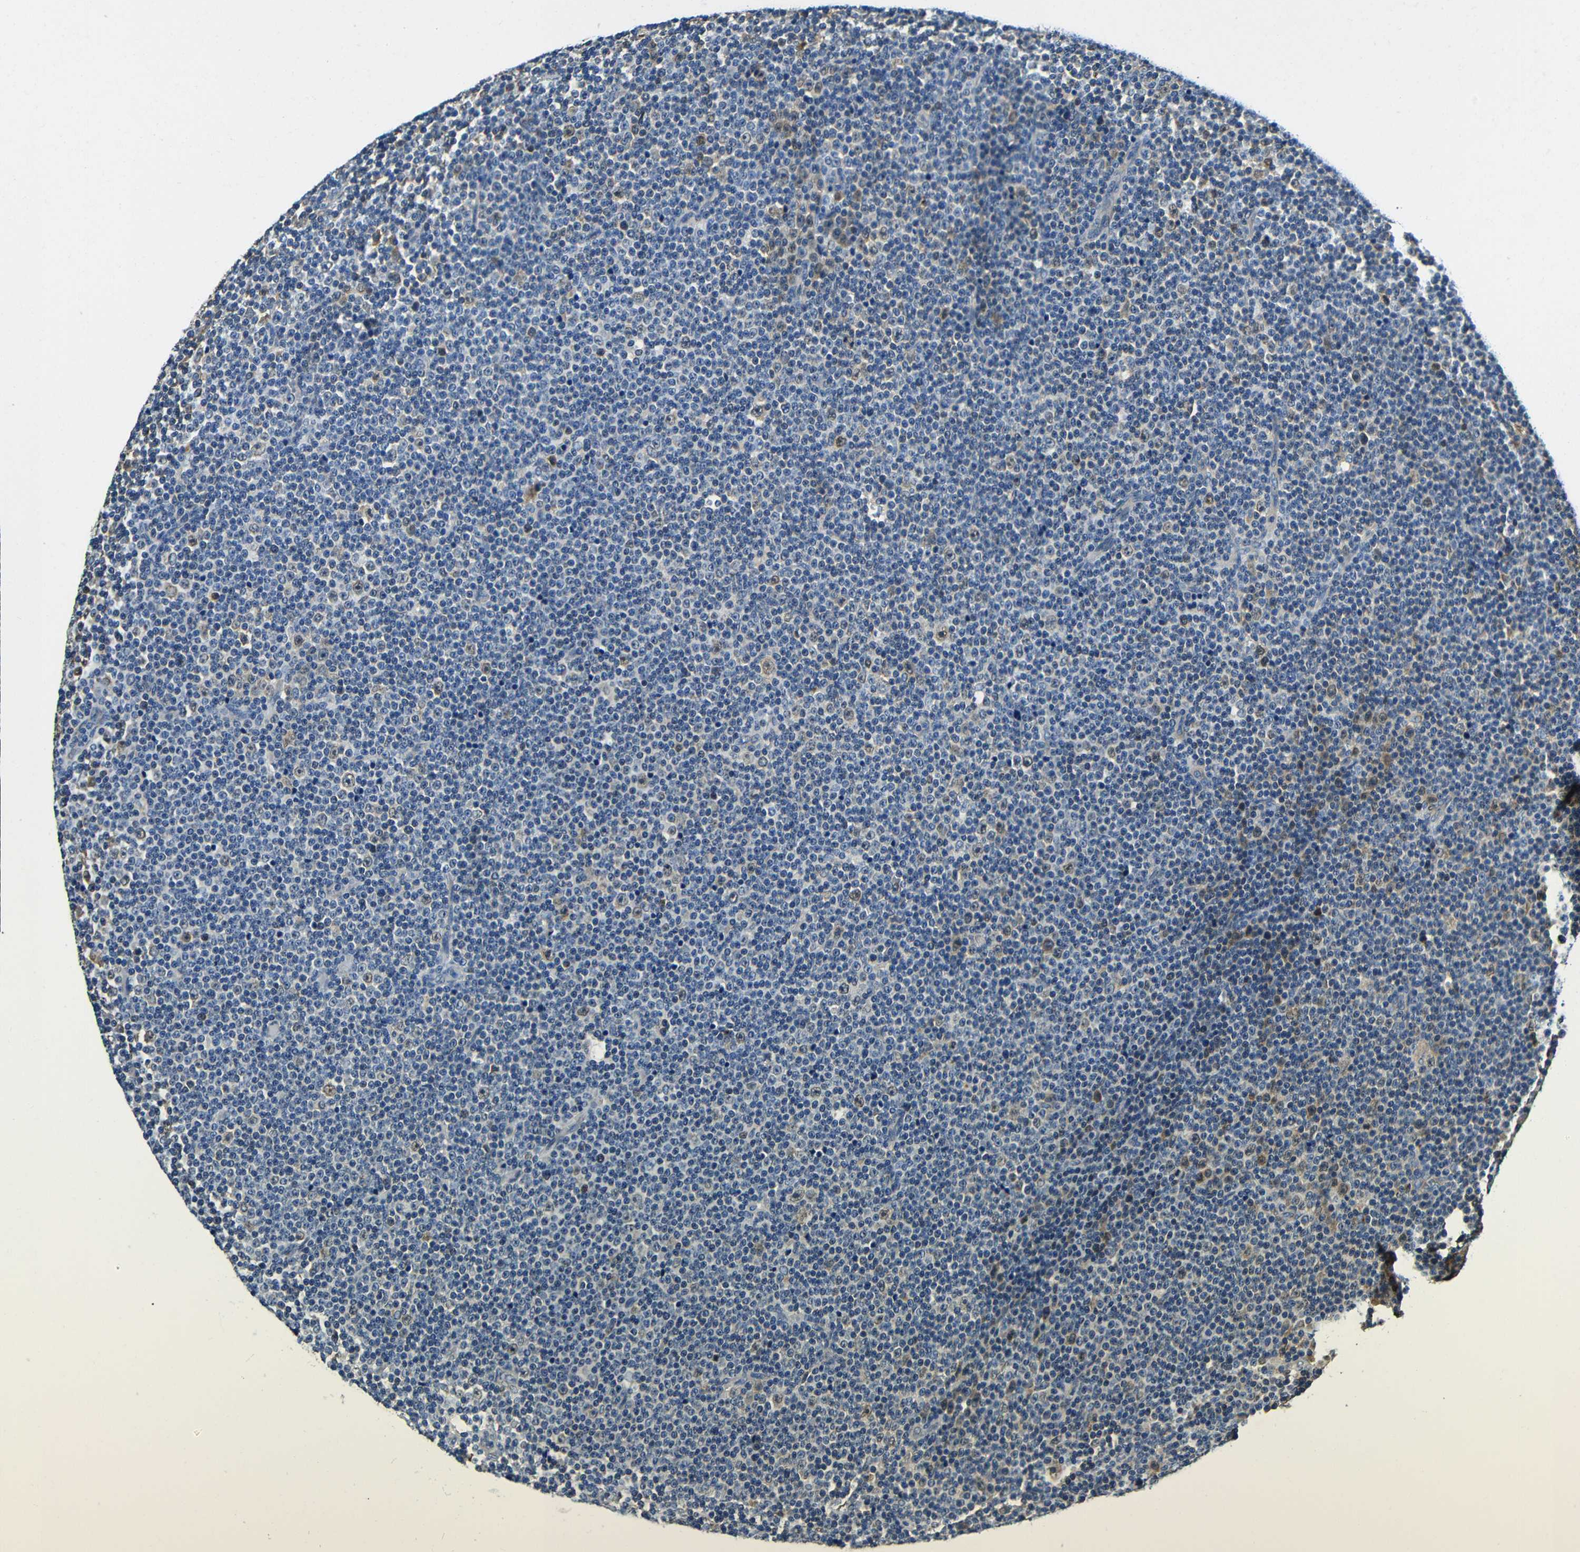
{"staining": {"intensity": "weak", "quantity": "25%-75%", "location": "cytoplasmic/membranous,nuclear"}, "tissue": "lymphoma", "cell_type": "Tumor cells", "image_type": "cancer", "snomed": [{"axis": "morphology", "description": "Malignant lymphoma, non-Hodgkin's type, Low grade"}, {"axis": "topography", "description": "Lymph node"}], "caption": "Malignant lymphoma, non-Hodgkin's type (low-grade) was stained to show a protein in brown. There is low levels of weak cytoplasmic/membranous and nuclear positivity in approximately 25%-75% of tumor cells.", "gene": "VAPB", "patient": {"sex": "female", "age": 67}}